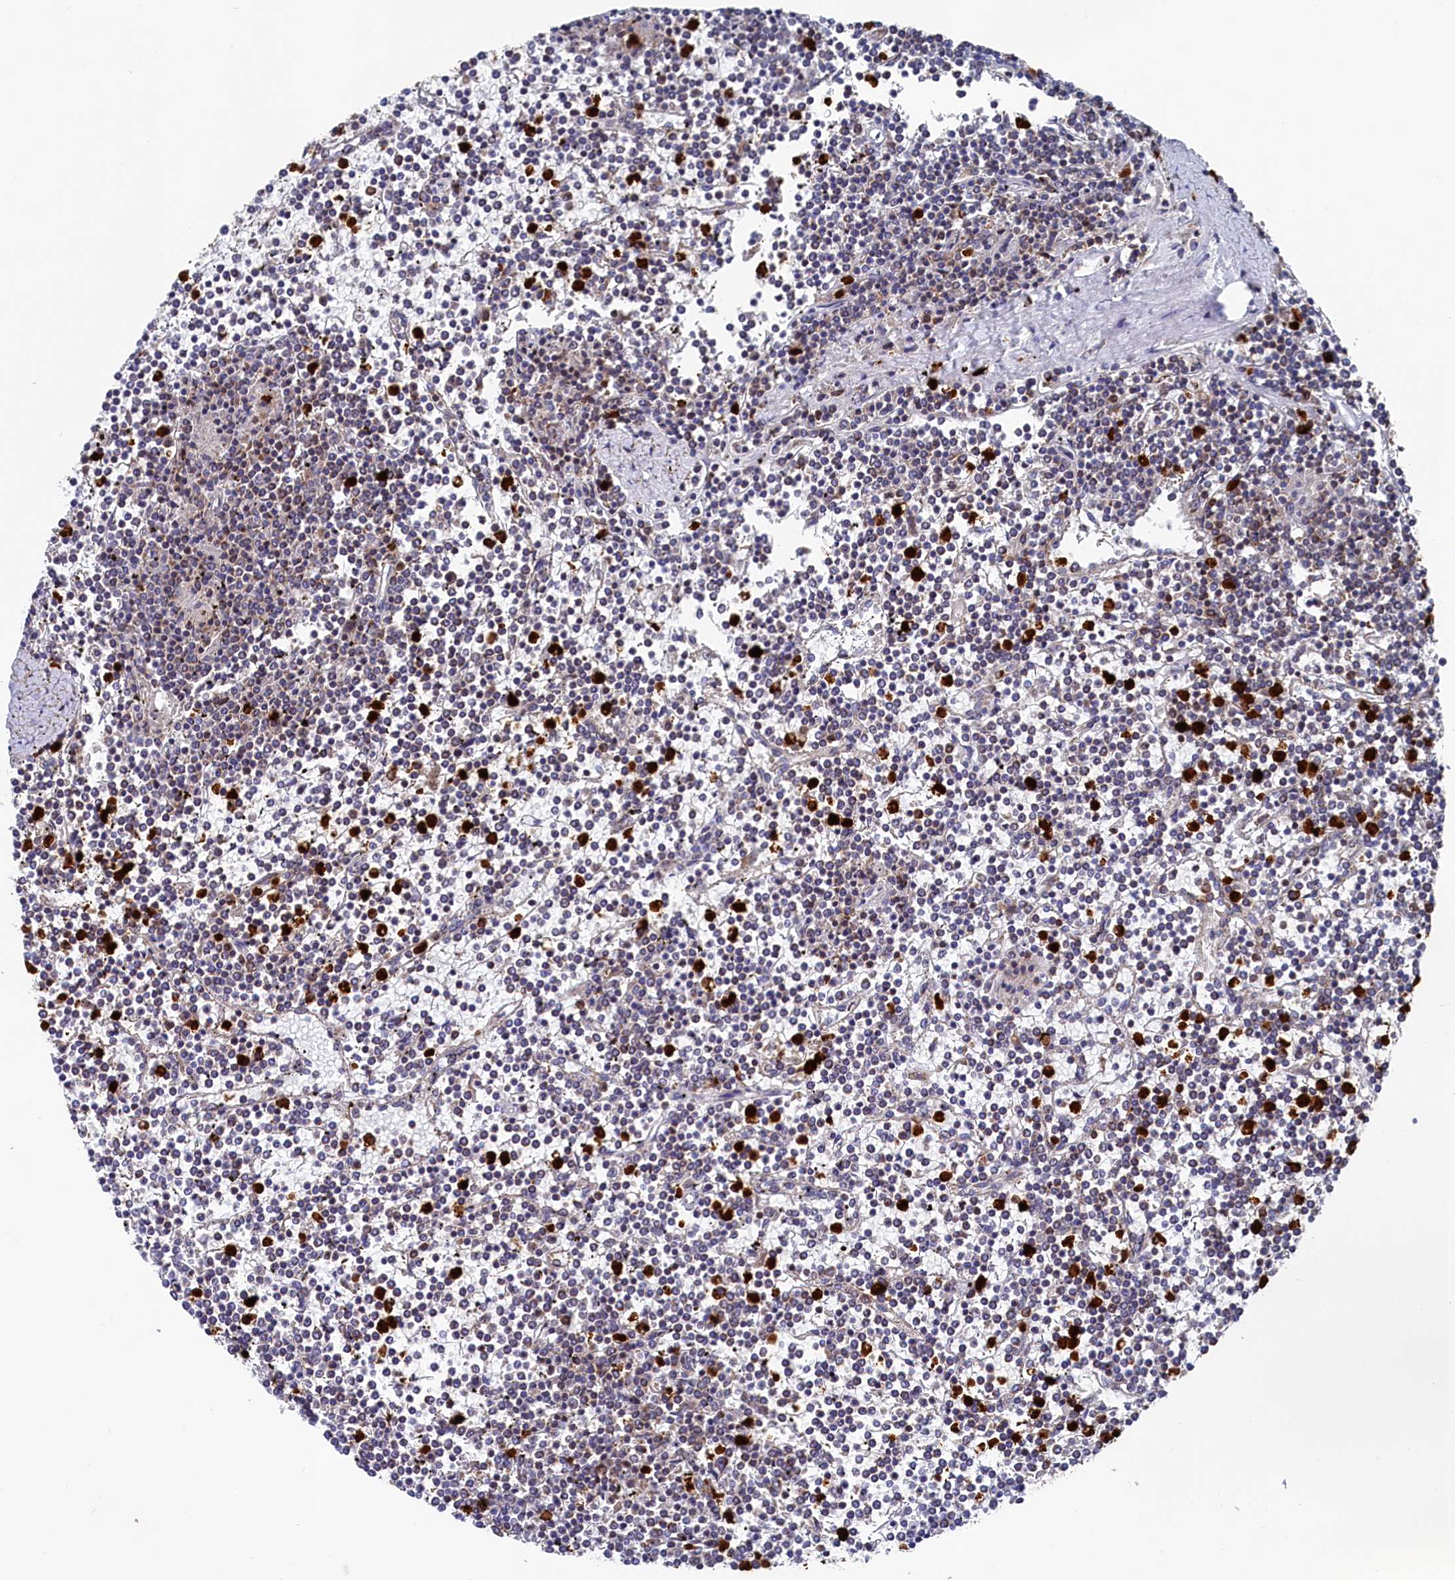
{"staining": {"intensity": "moderate", "quantity": "25%-75%", "location": "cytoplasmic/membranous"}, "tissue": "lymphoma", "cell_type": "Tumor cells", "image_type": "cancer", "snomed": [{"axis": "morphology", "description": "Malignant lymphoma, non-Hodgkin's type, Low grade"}, {"axis": "topography", "description": "Spleen"}], "caption": "The photomicrograph exhibits a brown stain indicating the presence of a protein in the cytoplasmic/membranous of tumor cells in lymphoma.", "gene": "CHCHD1", "patient": {"sex": "female", "age": 19}}